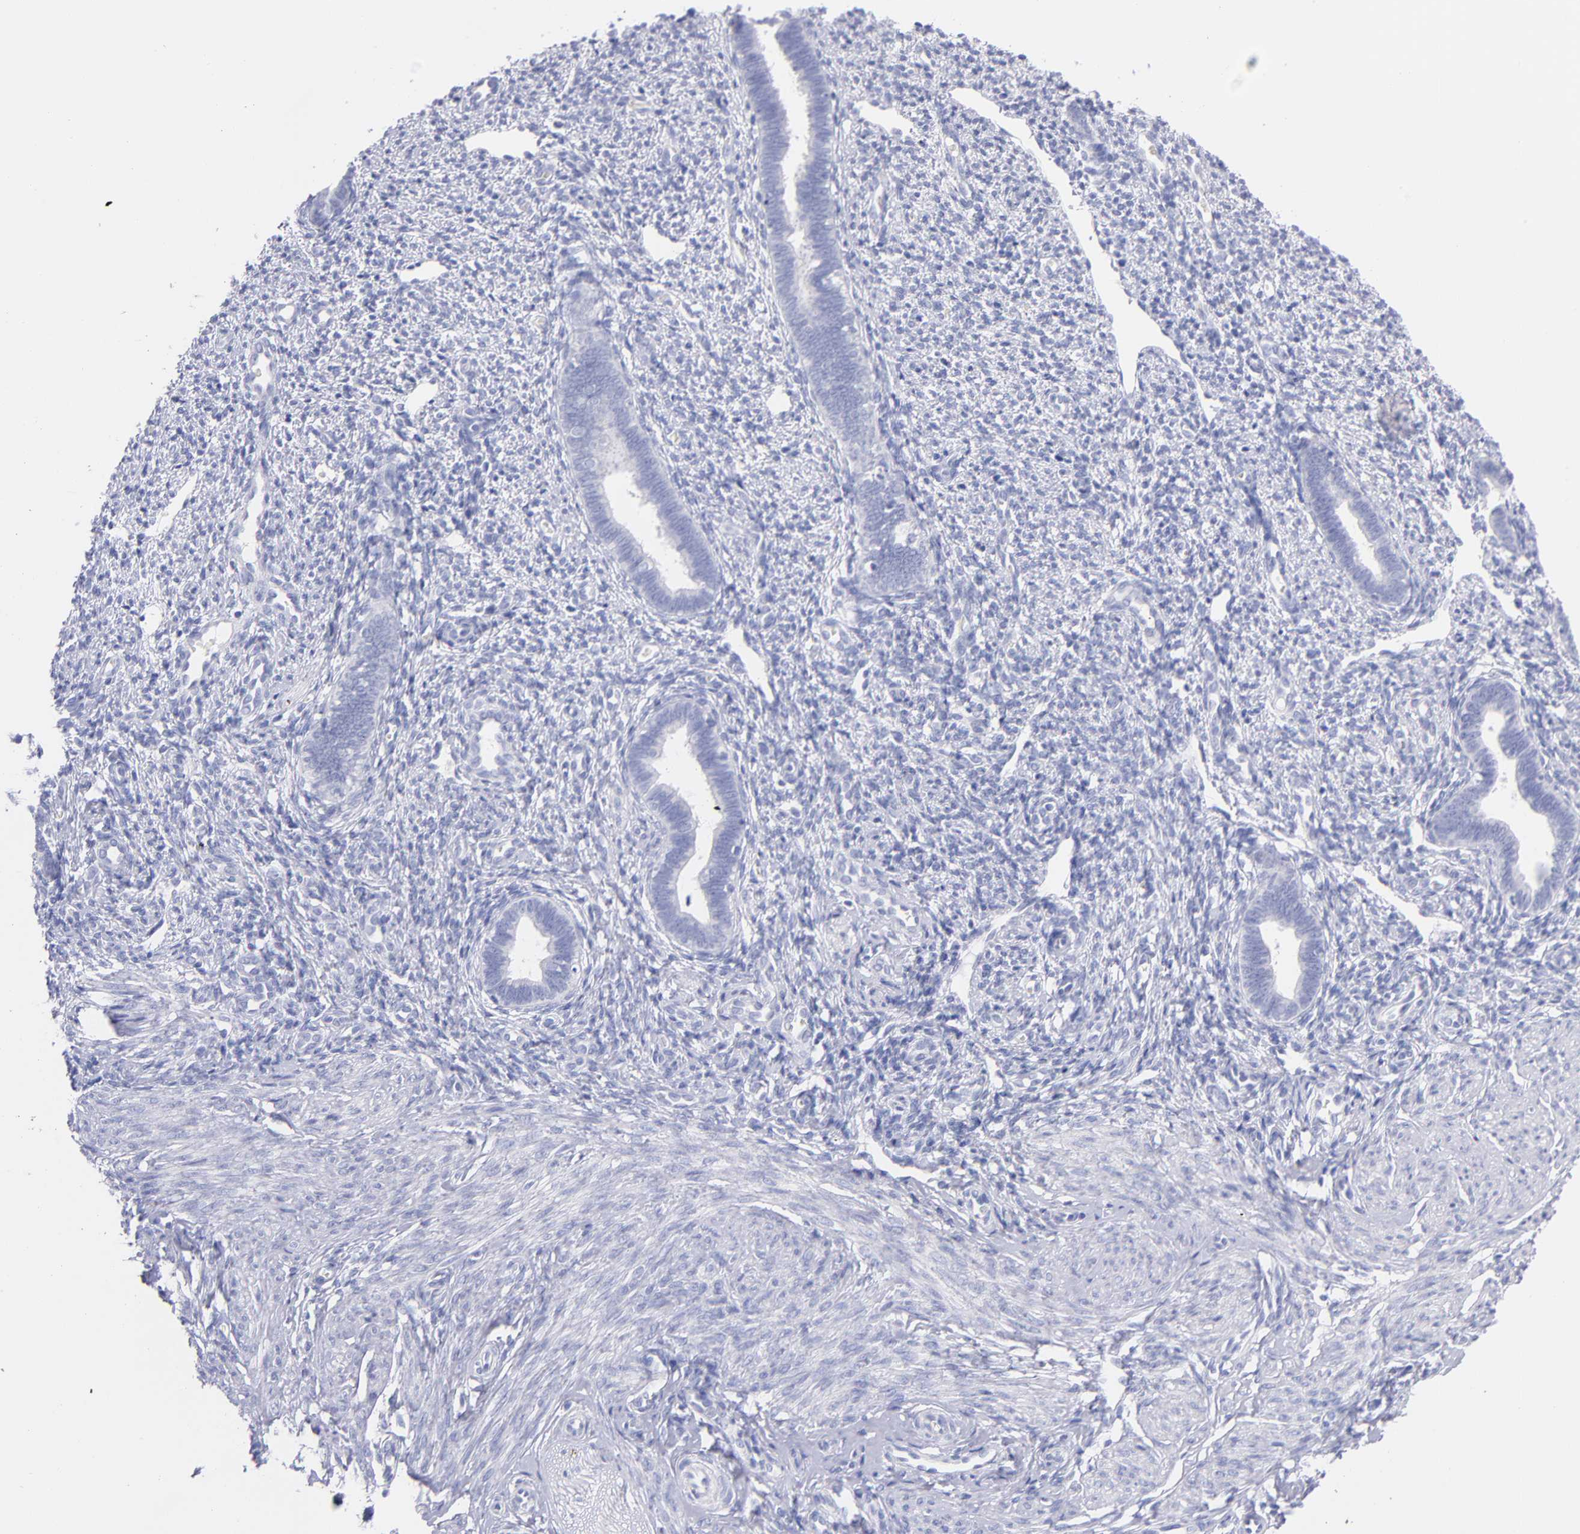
{"staining": {"intensity": "negative", "quantity": "none", "location": "none"}, "tissue": "endometrium", "cell_type": "Cells in endometrial stroma", "image_type": "normal", "snomed": [{"axis": "morphology", "description": "Normal tissue, NOS"}, {"axis": "topography", "description": "Endometrium"}], "caption": "High power microscopy image of an immunohistochemistry (IHC) micrograph of benign endometrium, revealing no significant staining in cells in endometrial stroma.", "gene": "SCGN", "patient": {"sex": "female", "age": 27}}